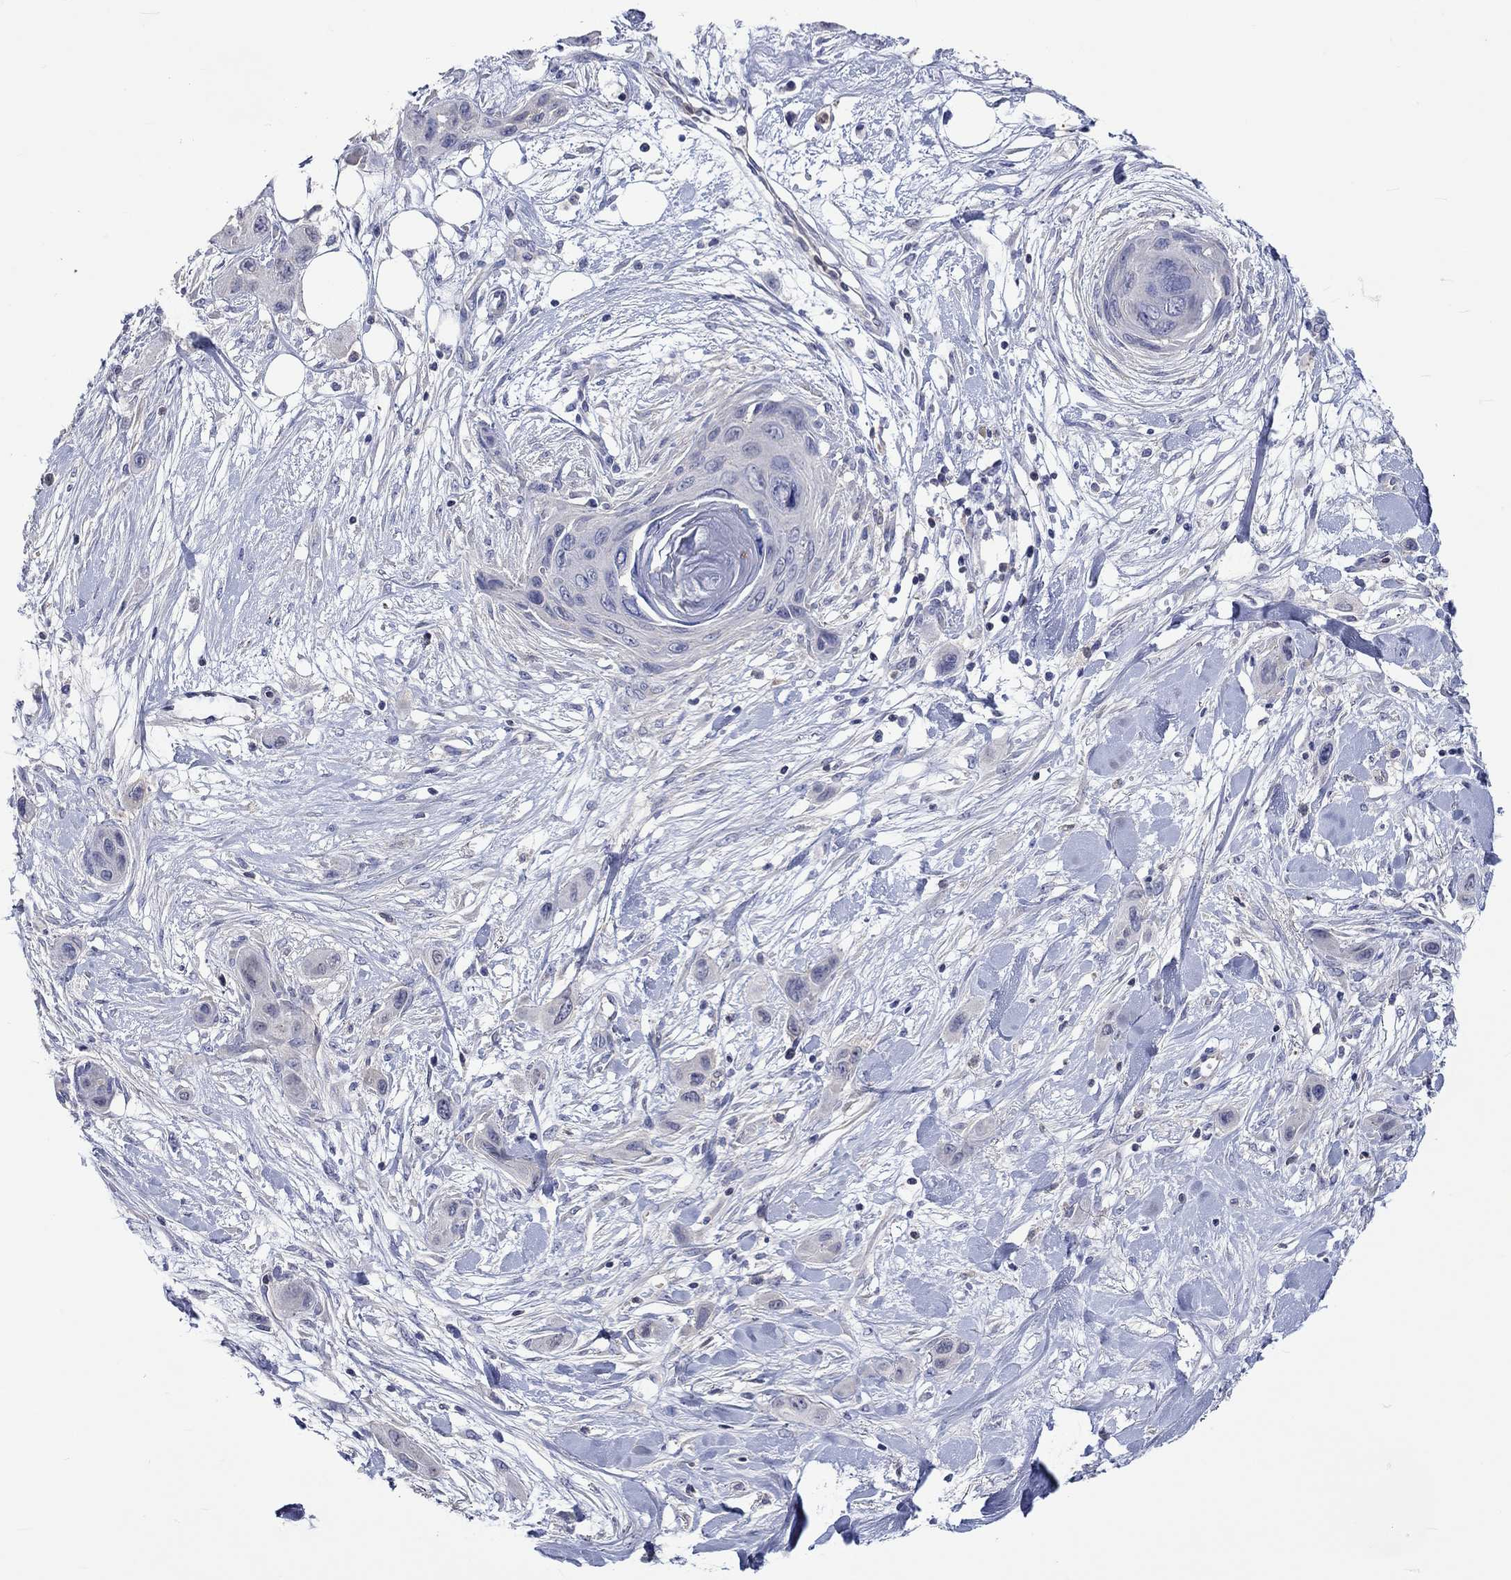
{"staining": {"intensity": "negative", "quantity": "none", "location": "none"}, "tissue": "skin cancer", "cell_type": "Tumor cells", "image_type": "cancer", "snomed": [{"axis": "morphology", "description": "Squamous cell carcinoma, NOS"}, {"axis": "topography", "description": "Skin"}], "caption": "High magnification brightfield microscopy of skin squamous cell carcinoma stained with DAB (brown) and counterstained with hematoxylin (blue): tumor cells show no significant staining.", "gene": "LRFN4", "patient": {"sex": "male", "age": 79}}